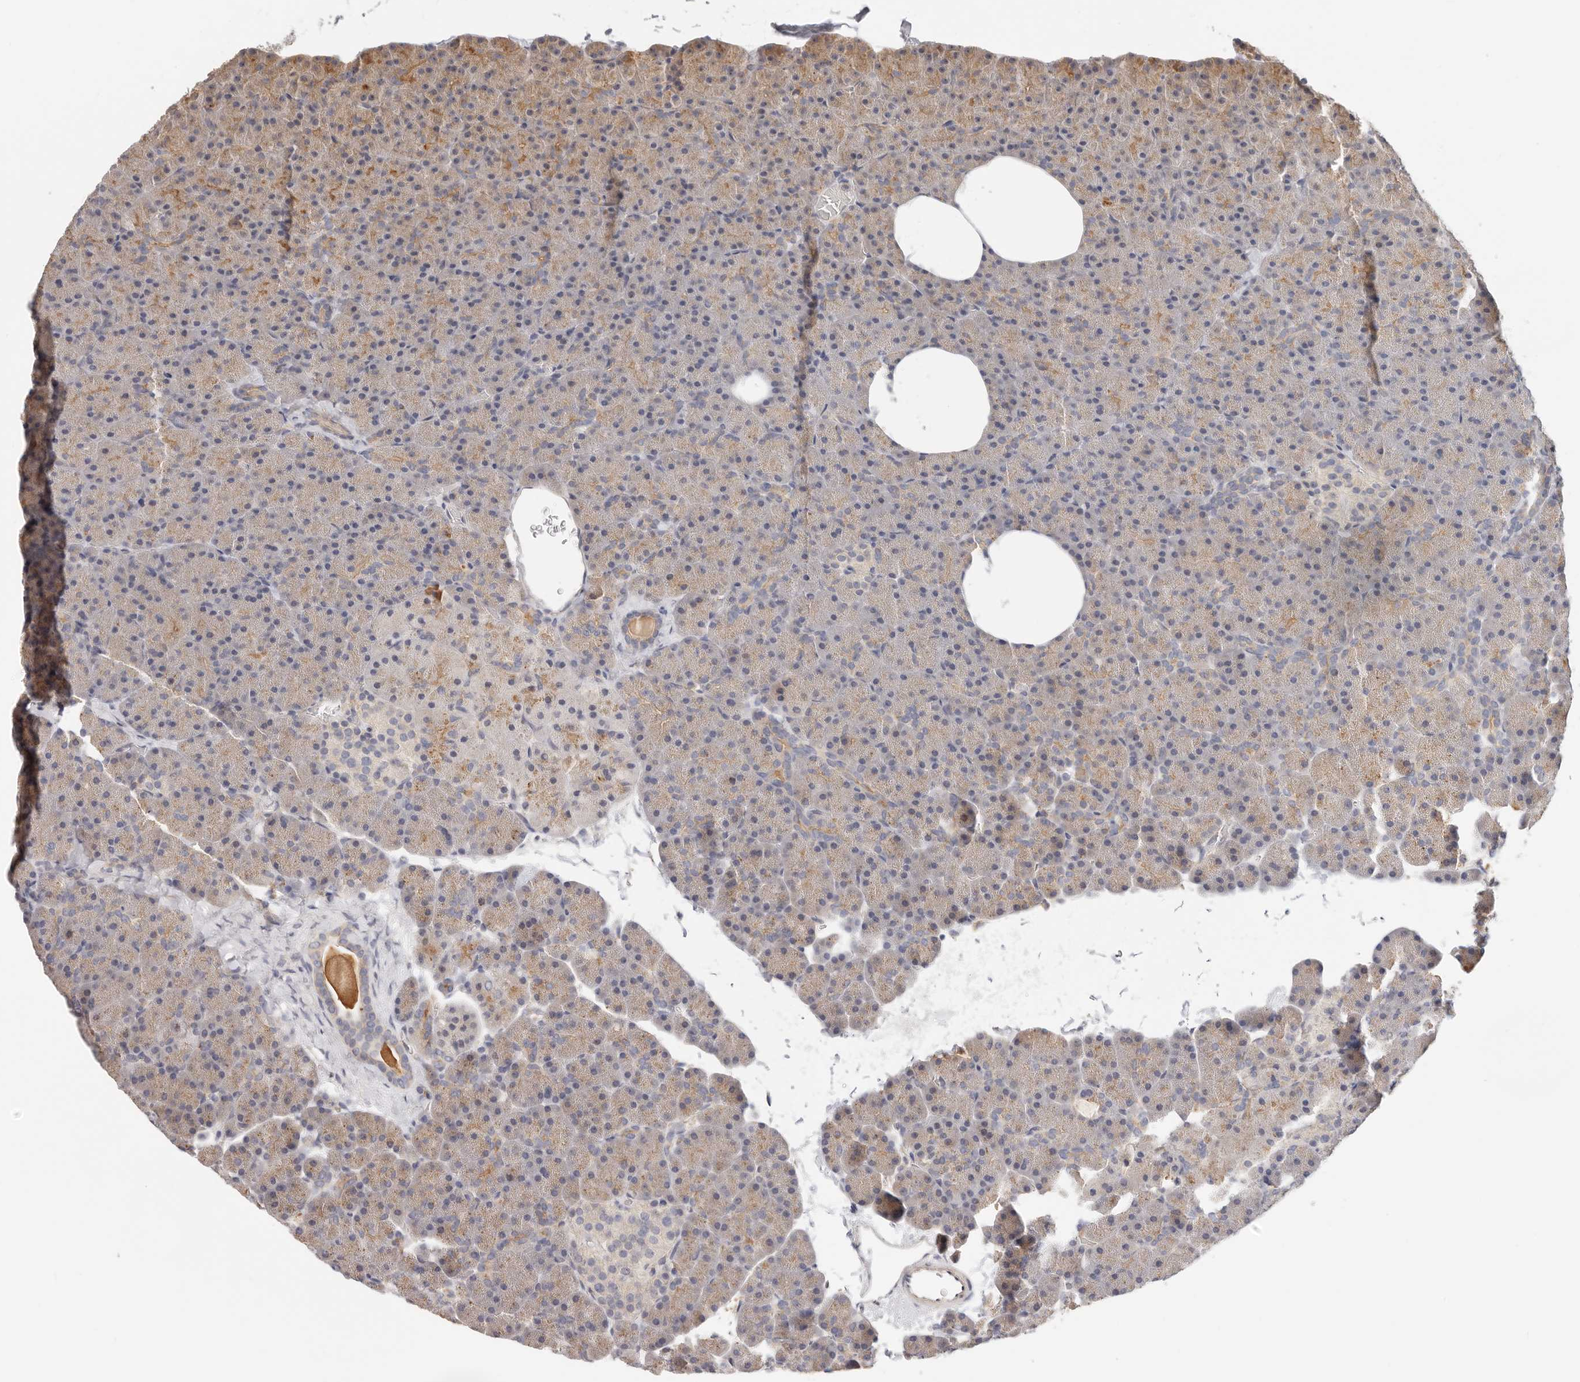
{"staining": {"intensity": "moderate", "quantity": "<25%", "location": "cytoplasmic/membranous"}, "tissue": "pancreas", "cell_type": "Exocrine glandular cells", "image_type": "normal", "snomed": [{"axis": "morphology", "description": "Normal tissue, NOS"}, {"axis": "morphology", "description": "Carcinoid, malignant, NOS"}, {"axis": "topography", "description": "Pancreas"}], "caption": "Brown immunohistochemical staining in benign human pancreas shows moderate cytoplasmic/membranous staining in about <25% of exocrine glandular cells. The protein of interest is stained brown, and the nuclei are stained in blue (DAB IHC with brightfield microscopy, high magnification).", "gene": "AFDN", "patient": {"sex": "female", "age": 35}}